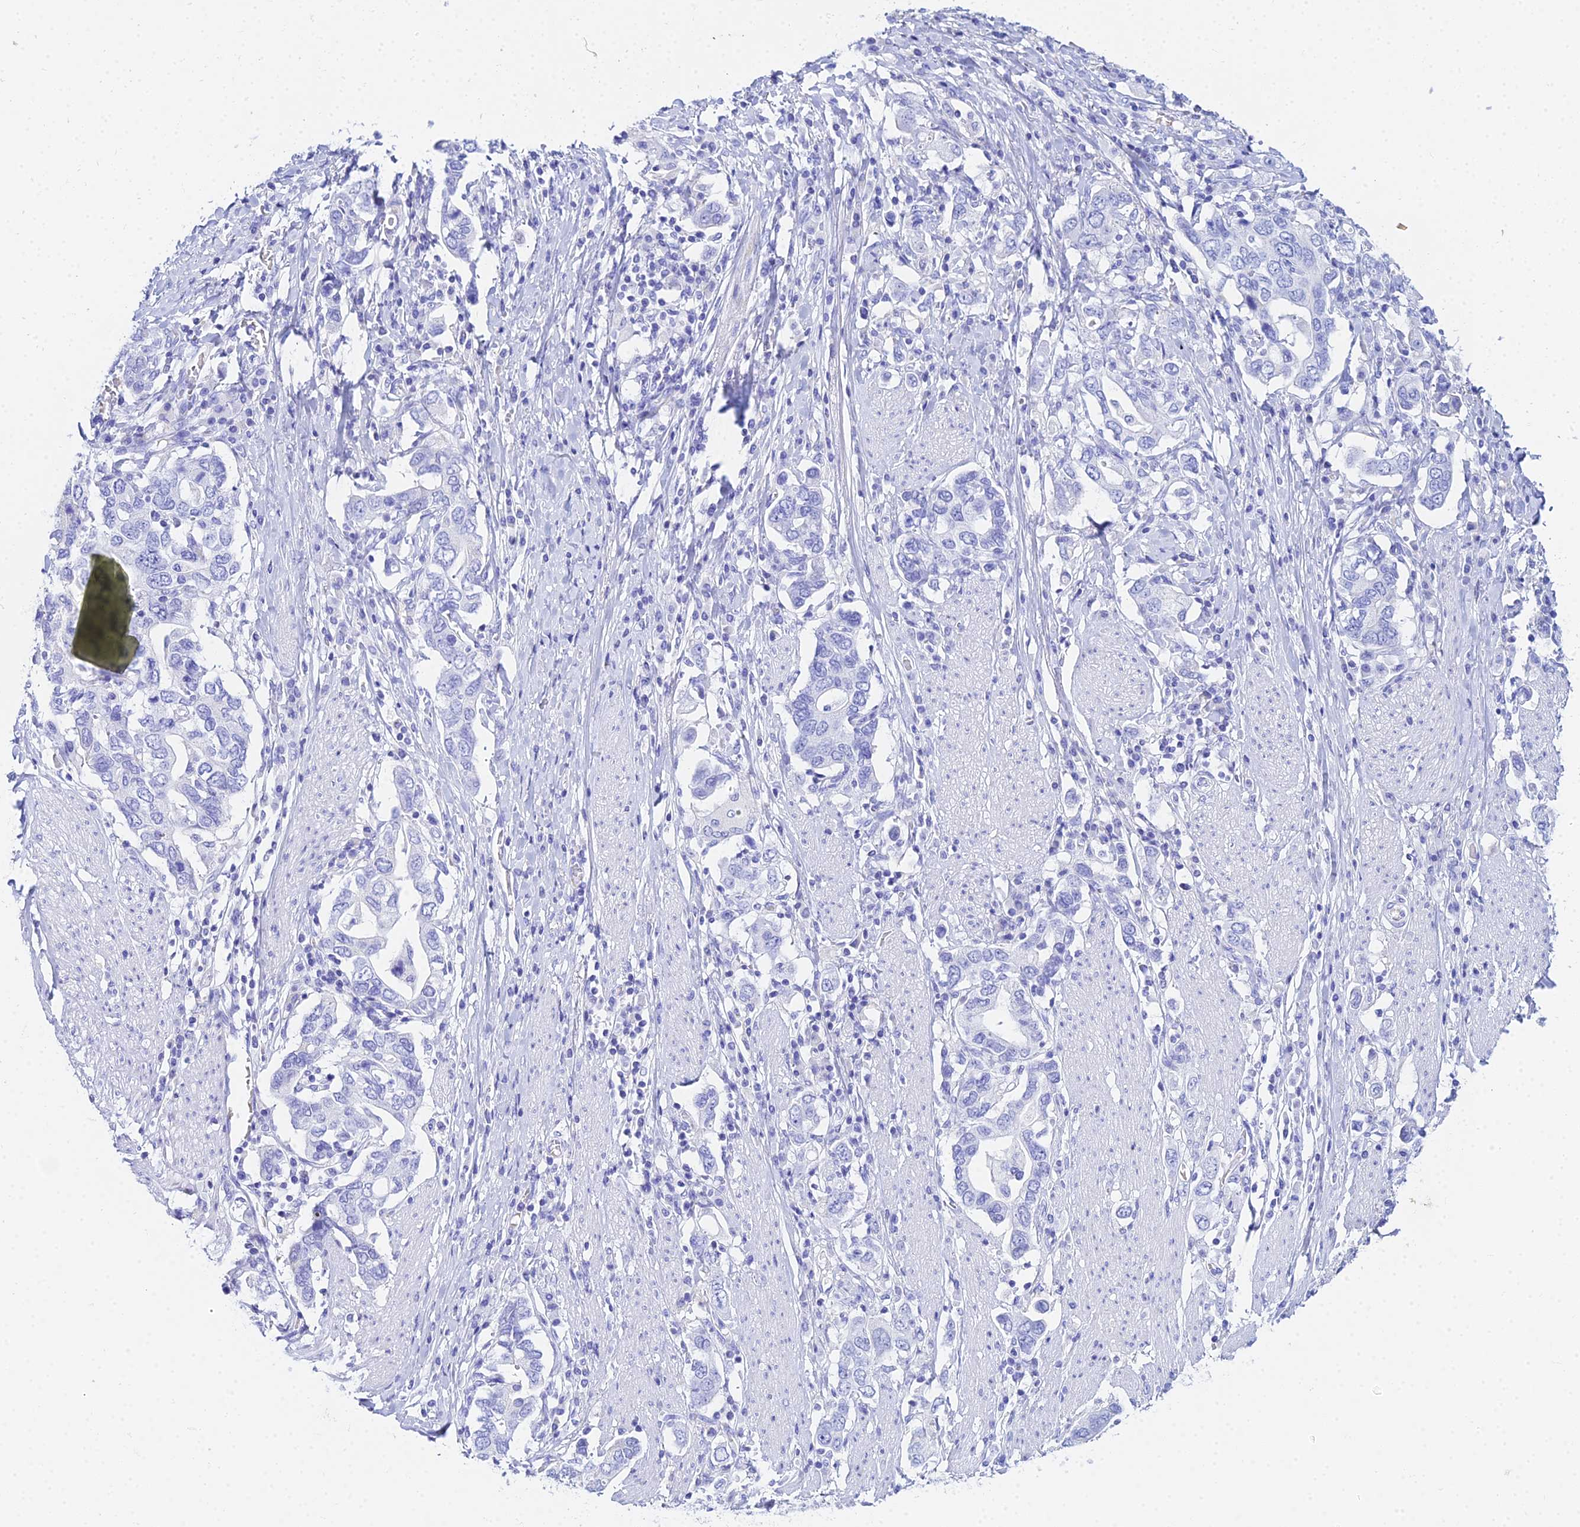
{"staining": {"intensity": "negative", "quantity": "none", "location": "none"}, "tissue": "stomach cancer", "cell_type": "Tumor cells", "image_type": "cancer", "snomed": [{"axis": "morphology", "description": "Adenocarcinoma, NOS"}, {"axis": "topography", "description": "Stomach, upper"}, {"axis": "topography", "description": "Stomach"}], "caption": "An immunohistochemistry image of stomach cancer (adenocarcinoma) is shown. There is no staining in tumor cells of stomach cancer (adenocarcinoma).", "gene": "CELA3A", "patient": {"sex": "male", "age": 62}}